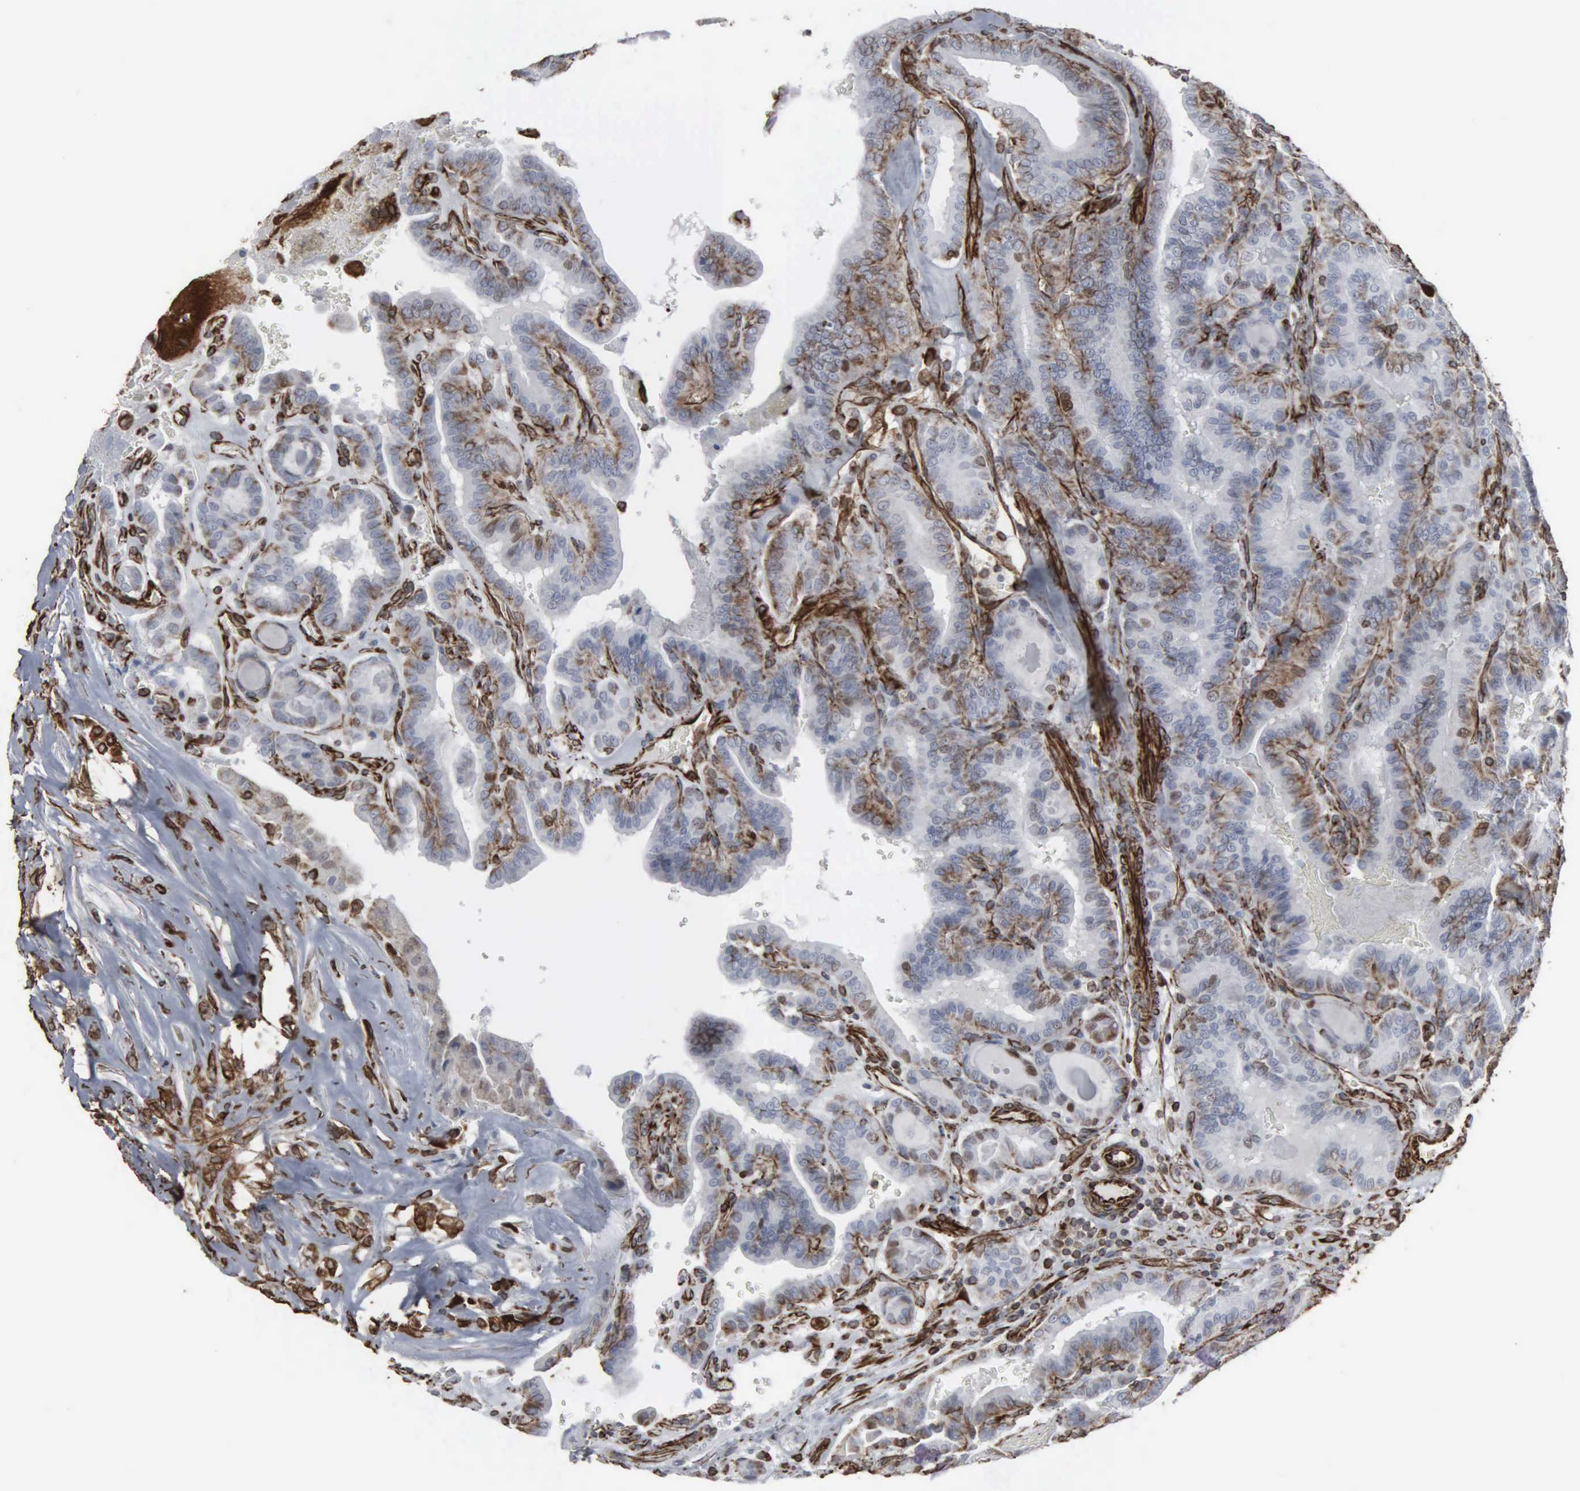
{"staining": {"intensity": "weak", "quantity": "<25%", "location": "cytoplasmic/membranous,nuclear"}, "tissue": "thyroid cancer", "cell_type": "Tumor cells", "image_type": "cancer", "snomed": [{"axis": "morphology", "description": "Papillary adenocarcinoma, NOS"}, {"axis": "topography", "description": "Thyroid gland"}], "caption": "Immunohistochemical staining of human thyroid papillary adenocarcinoma reveals no significant positivity in tumor cells.", "gene": "CCNE1", "patient": {"sex": "male", "age": 87}}